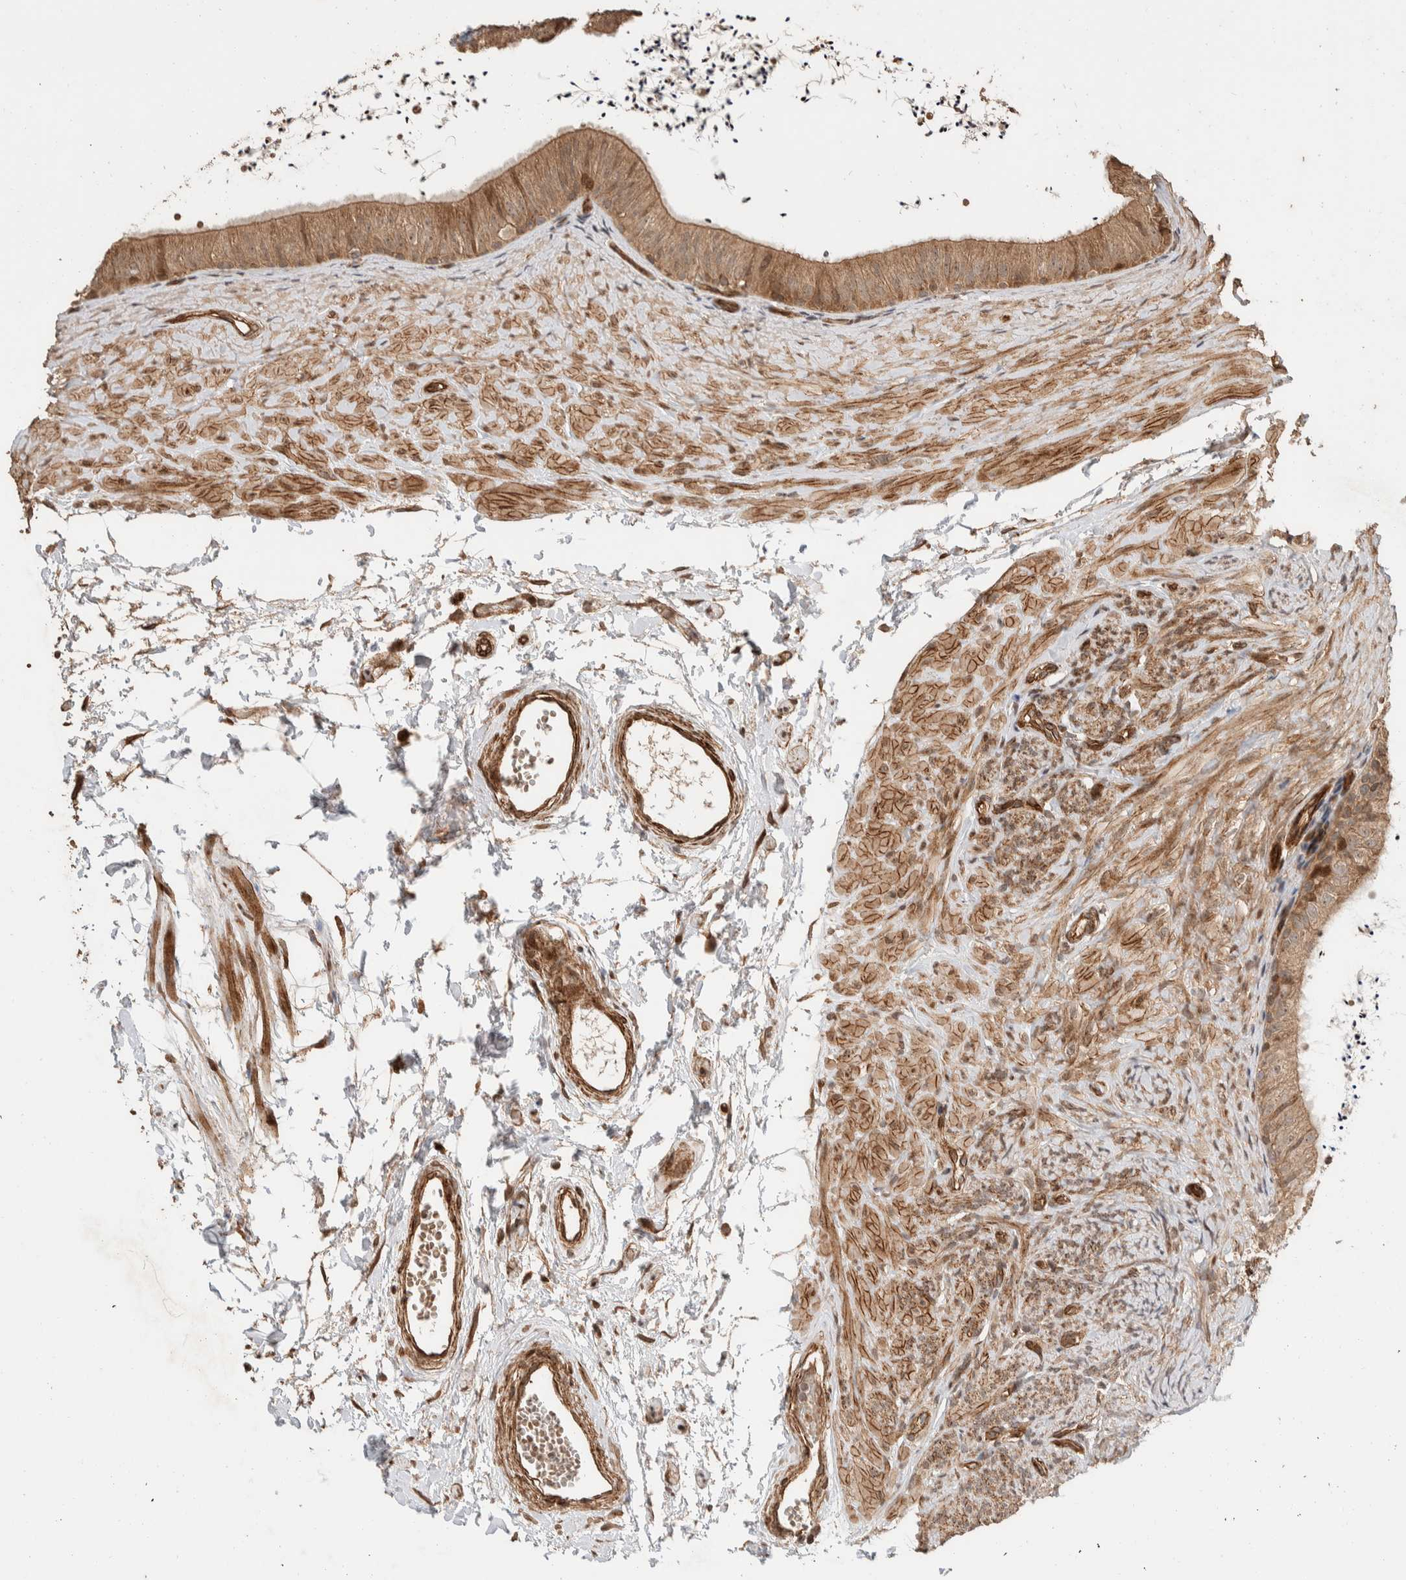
{"staining": {"intensity": "weak", "quantity": ">75%", "location": "cytoplasmic/membranous"}, "tissue": "epididymis", "cell_type": "Glandular cells", "image_type": "normal", "snomed": [{"axis": "morphology", "description": "Normal tissue, NOS"}, {"axis": "topography", "description": "Epididymis"}], "caption": "DAB (3,3'-diaminobenzidine) immunohistochemical staining of unremarkable human epididymis shows weak cytoplasmic/membranous protein expression in about >75% of glandular cells.", "gene": "ERC1", "patient": {"sex": "male", "age": 56}}